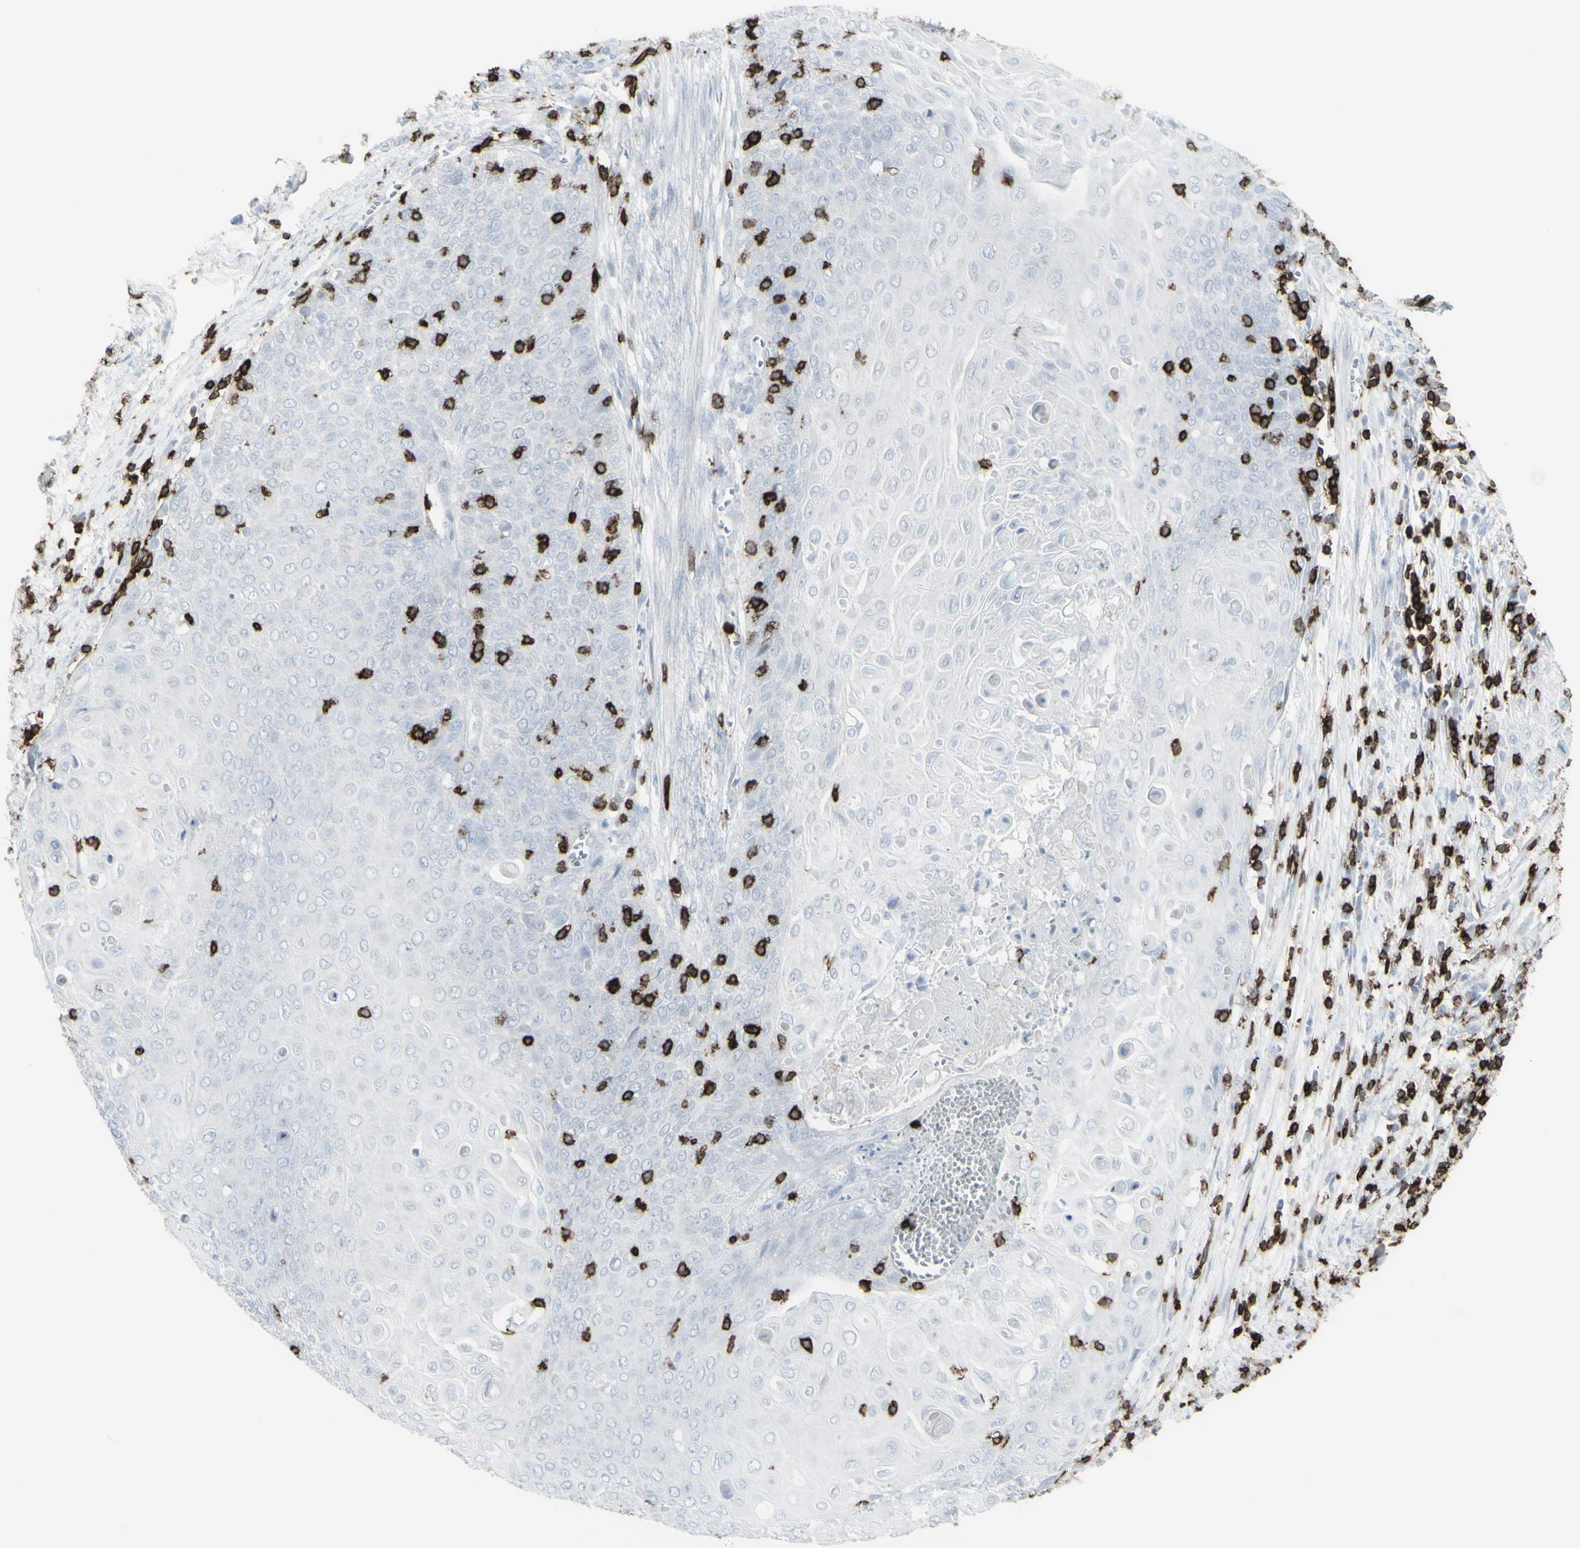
{"staining": {"intensity": "negative", "quantity": "none", "location": "none"}, "tissue": "cervical cancer", "cell_type": "Tumor cells", "image_type": "cancer", "snomed": [{"axis": "morphology", "description": "Squamous cell carcinoma, NOS"}, {"axis": "topography", "description": "Cervix"}], "caption": "Immunohistochemistry of cervical cancer shows no staining in tumor cells.", "gene": "CD247", "patient": {"sex": "female", "age": 39}}